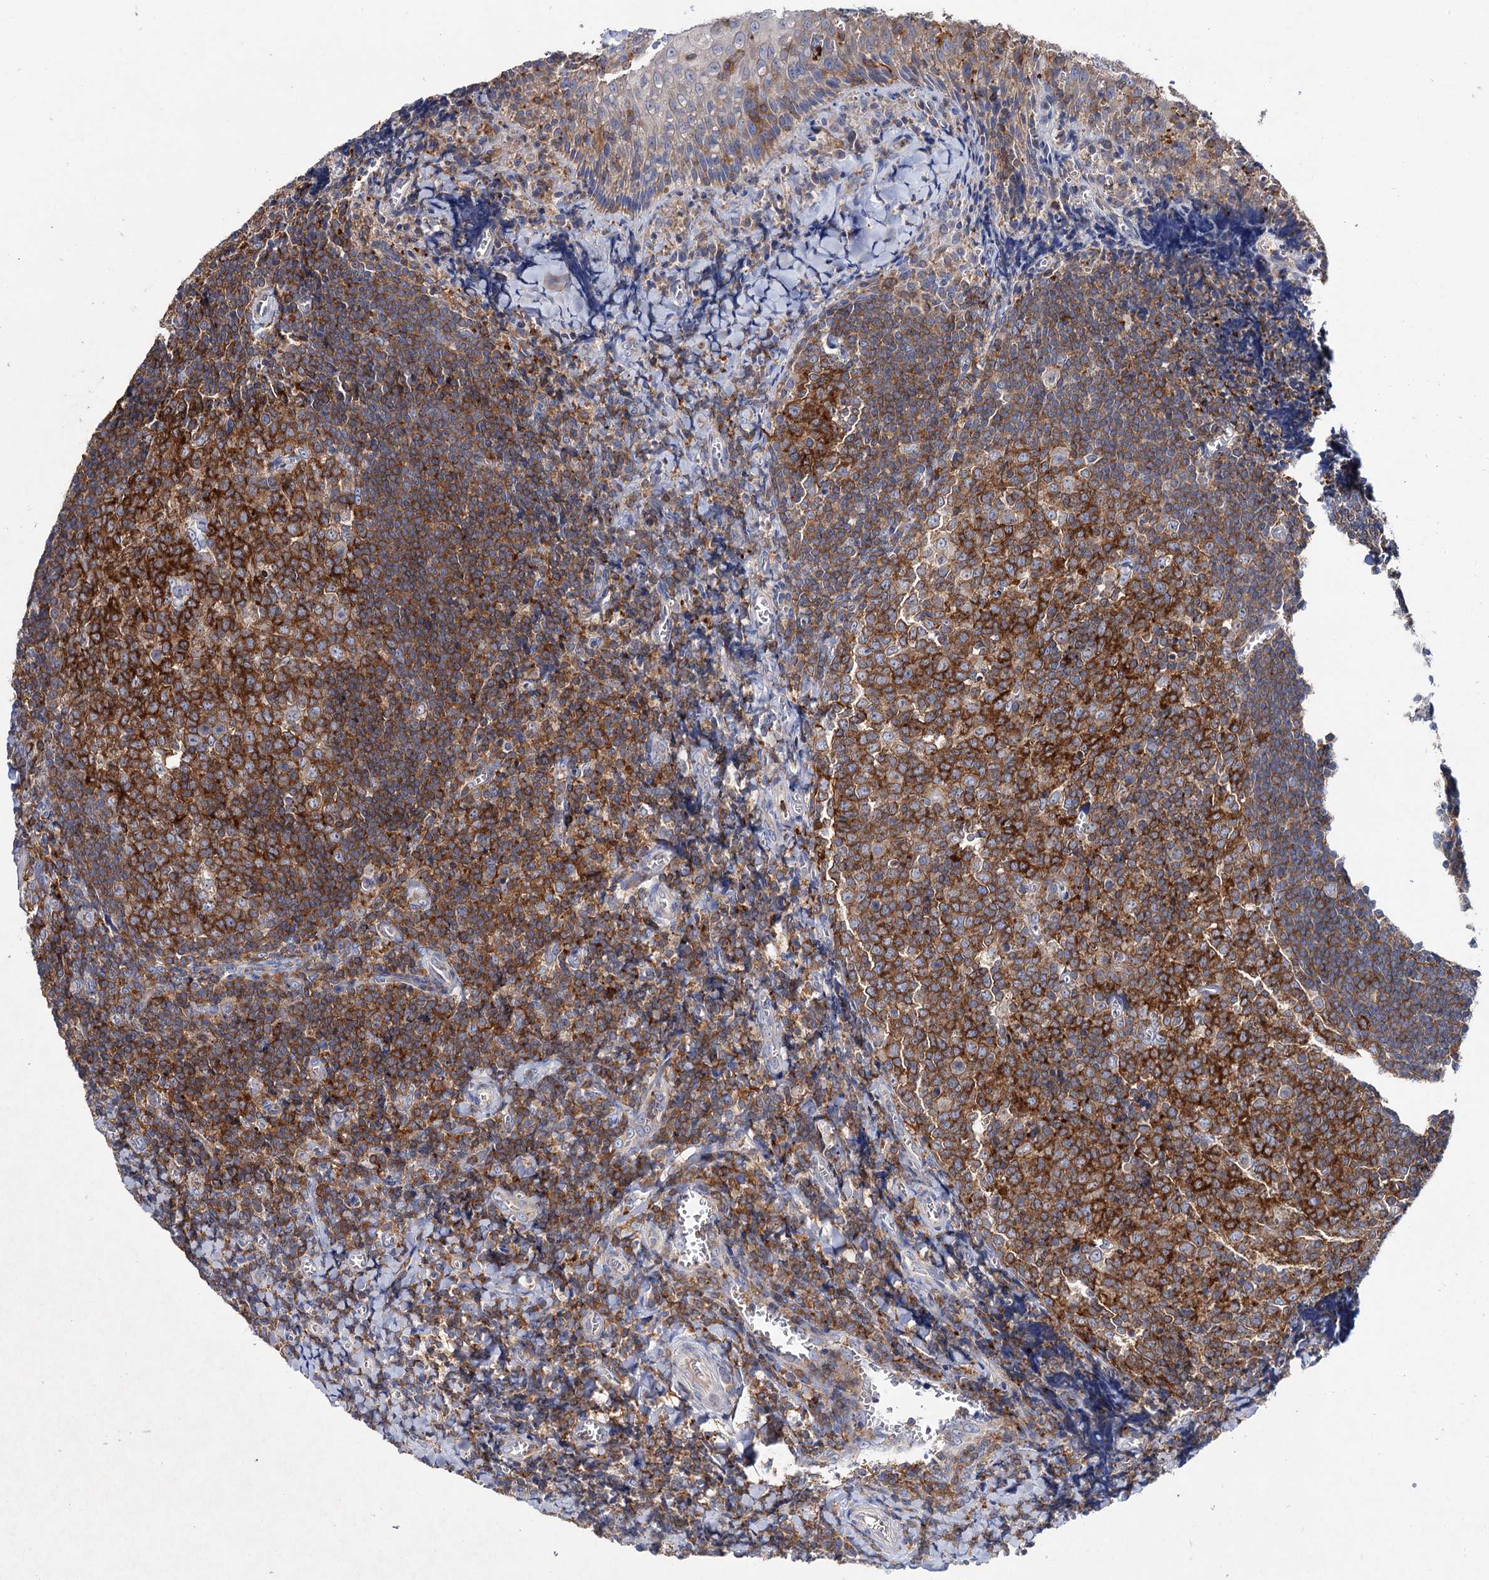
{"staining": {"intensity": "strong", "quantity": ">75%", "location": "cytoplasmic/membranous"}, "tissue": "tonsil", "cell_type": "Germinal center cells", "image_type": "normal", "snomed": [{"axis": "morphology", "description": "Normal tissue, NOS"}, {"axis": "topography", "description": "Tonsil"}], "caption": "IHC staining of benign tonsil, which exhibits high levels of strong cytoplasmic/membranous expression in about >75% of germinal center cells indicating strong cytoplasmic/membranous protein staining. The staining was performed using DAB (3,3'-diaminobenzidine) (brown) for protein detection and nuclei were counterstained in hematoxylin (blue).", "gene": "UBASH3B", "patient": {"sex": "male", "age": 27}}